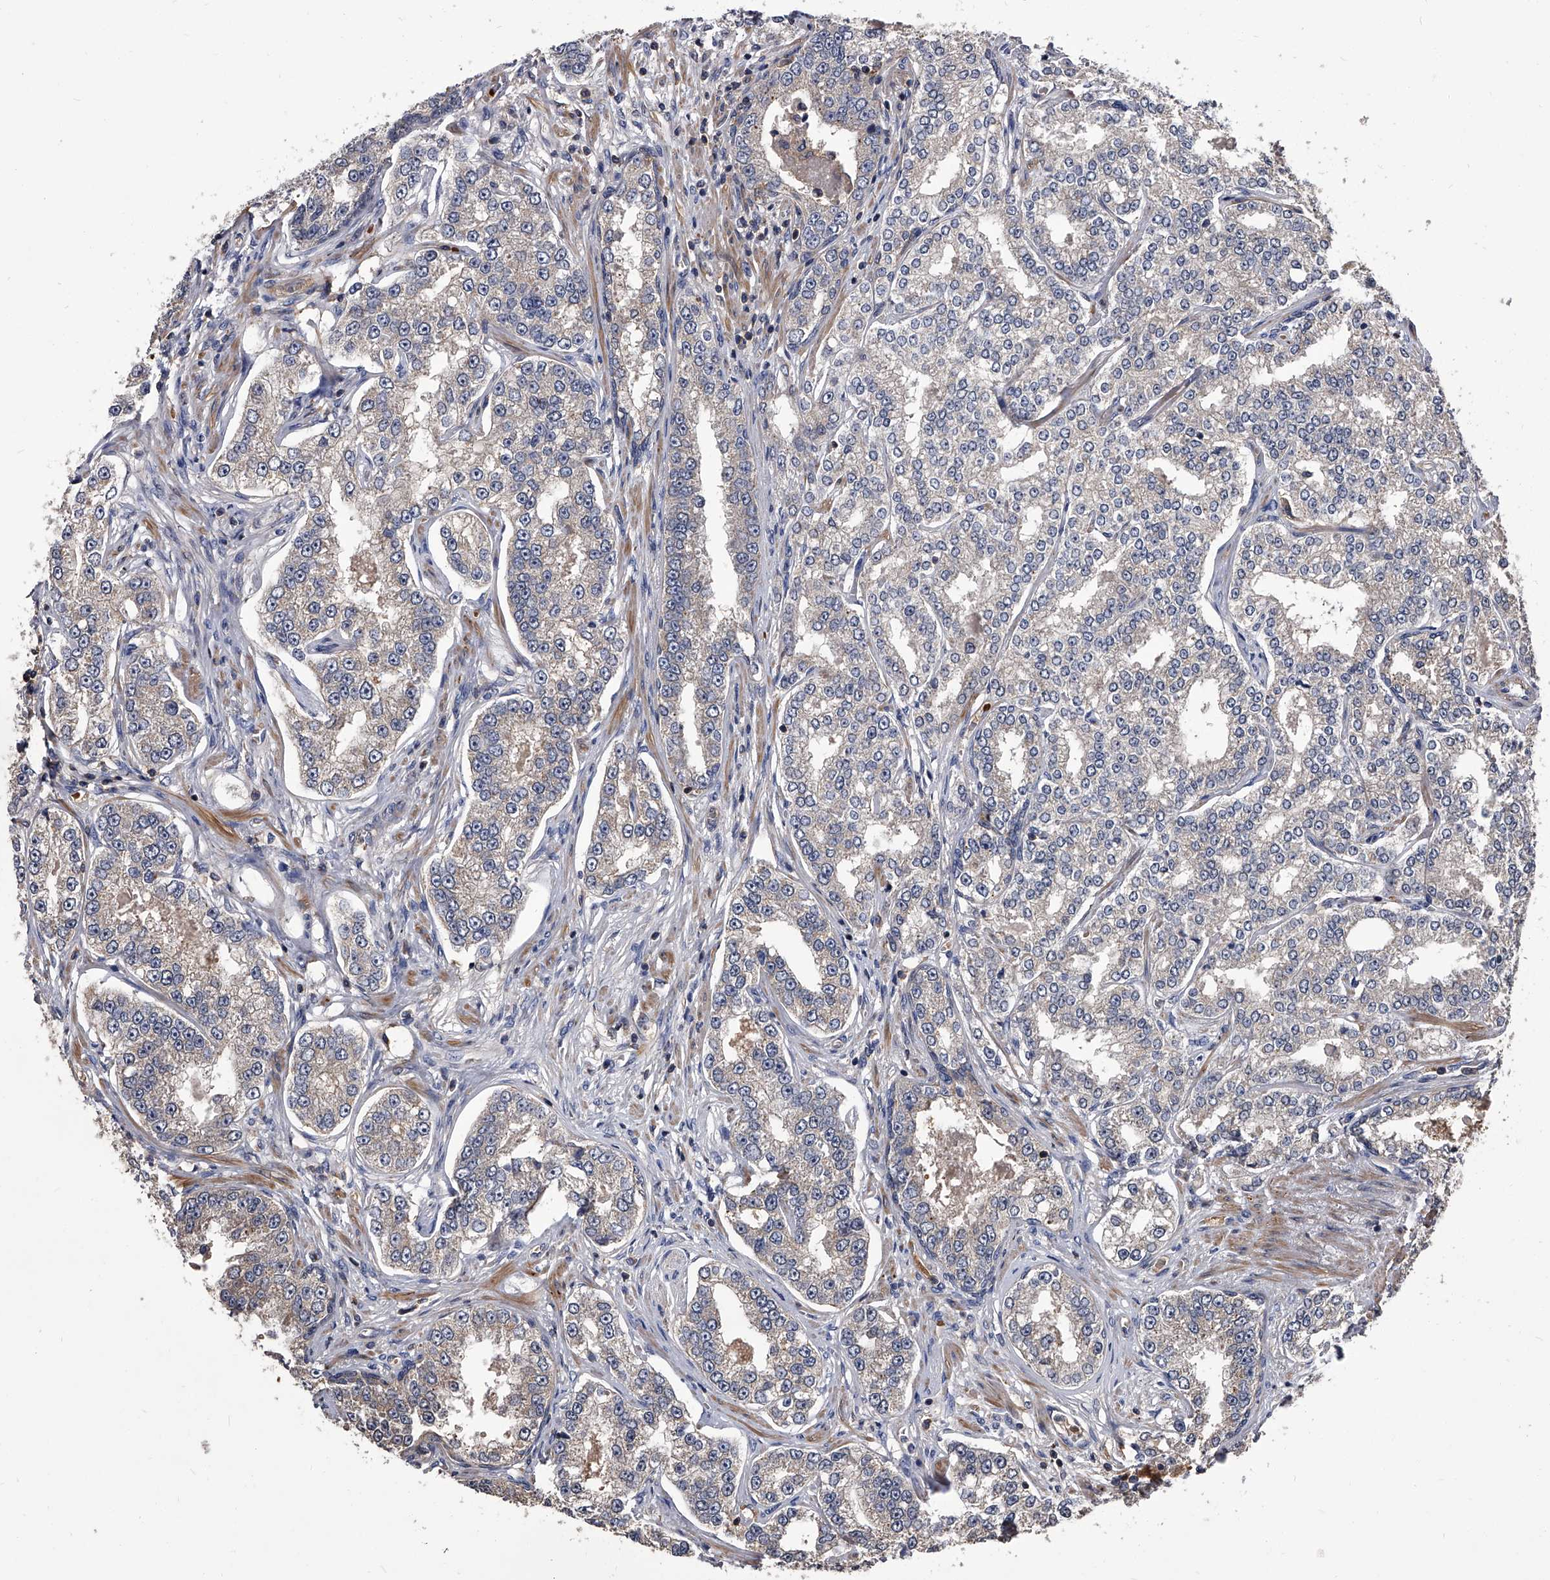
{"staining": {"intensity": "negative", "quantity": "none", "location": "none"}, "tissue": "prostate cancer", "cell_type": "Tumor cells", "image_type": "cancer", "snomed": [{"axis": "morphology", "description": "Normal tissue, NOS"}, {"axis": "morphology", "description": "Adenocarcinoma, High grade"}, {"axis": "topography", "description": "Prostate"}], "caption": "Tumor cells are negative for protein expression in human high-grade adenocarcinoma (prostate).", "gene": "STK36", "patient": {"sex": "male", "age": 83}}